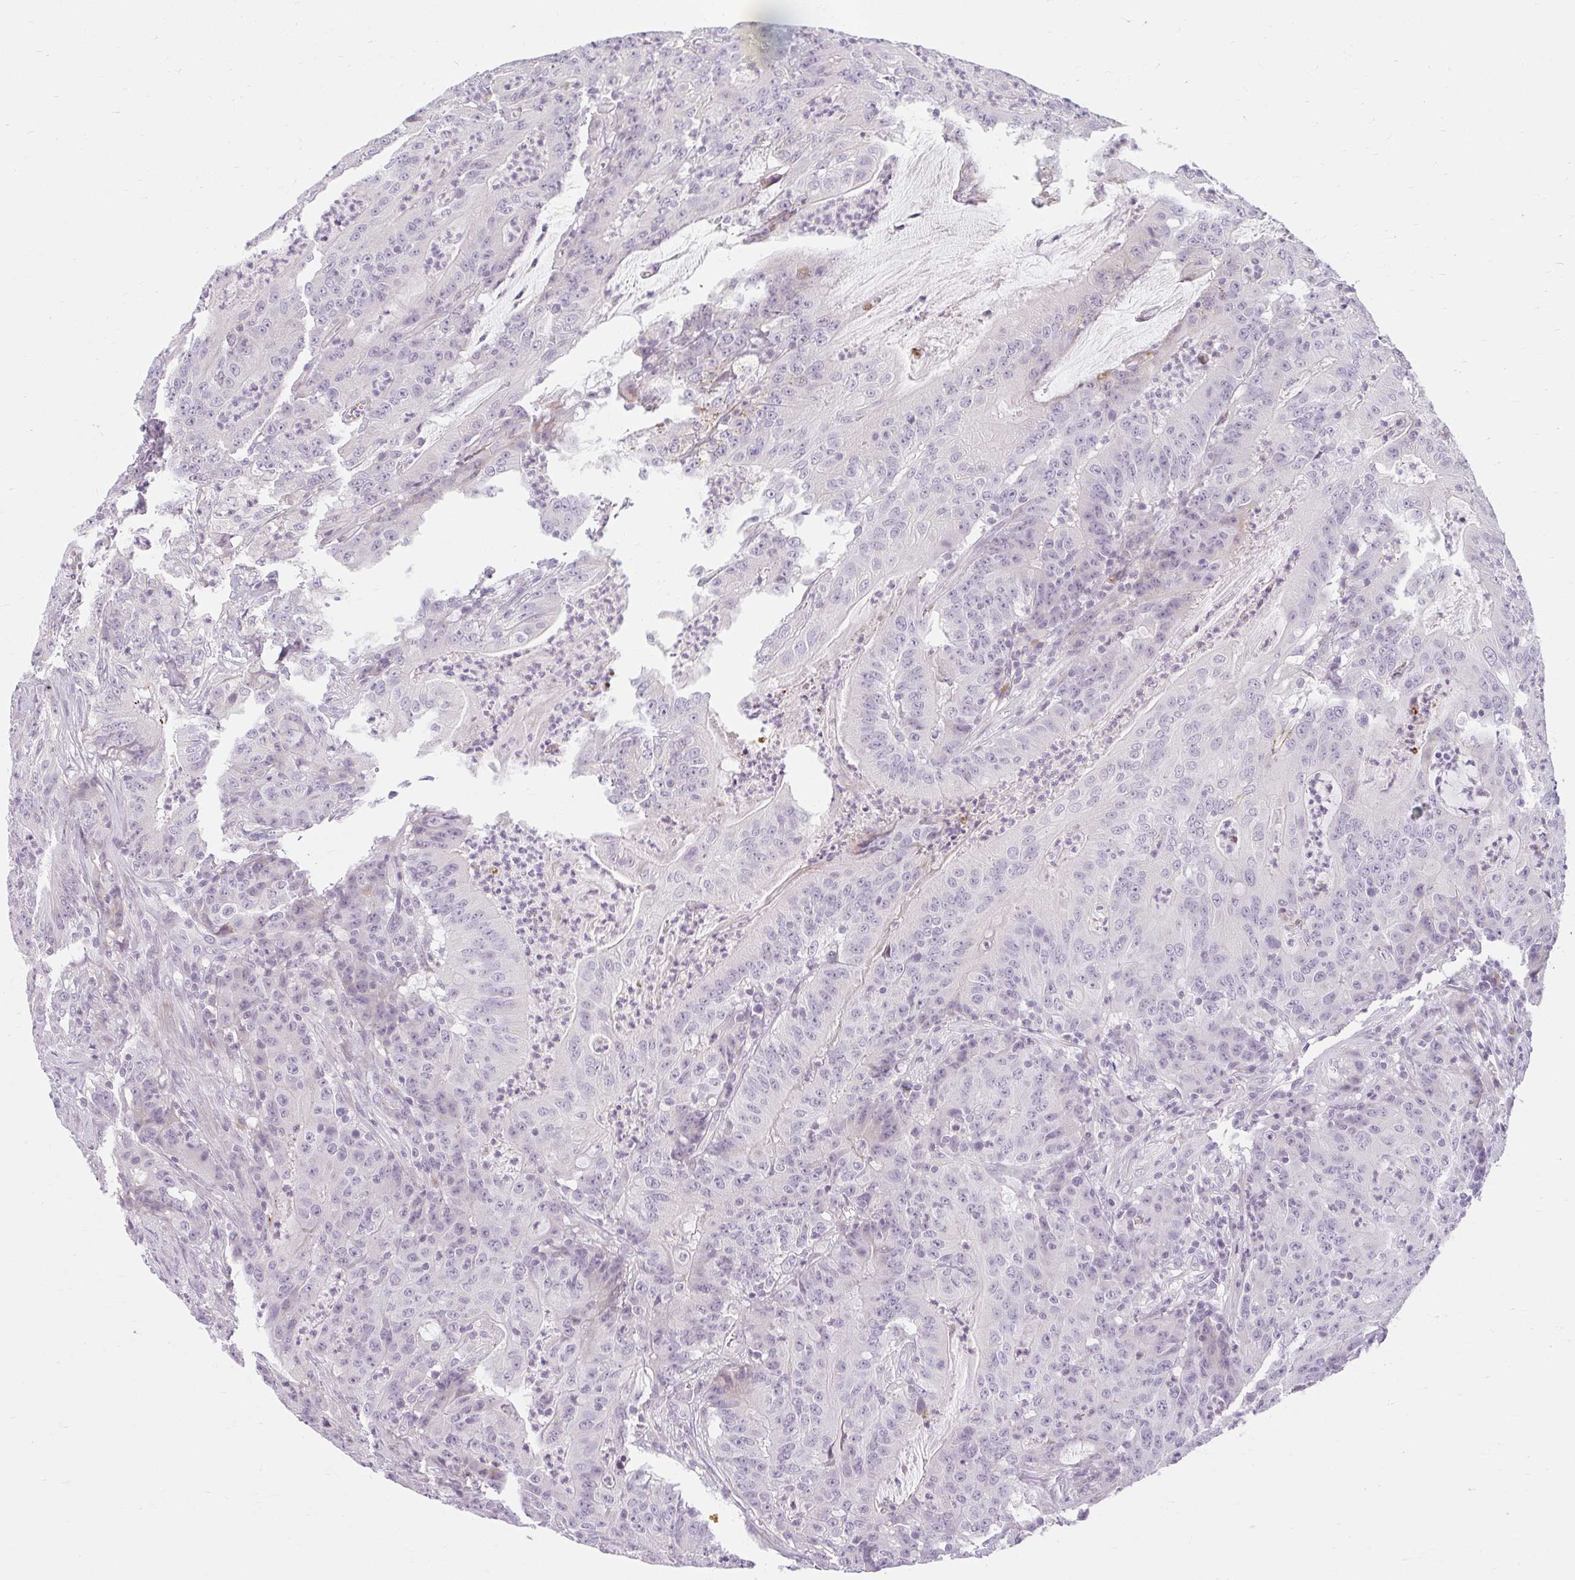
{"staining": {"intensity": "negative", "quantity": "none", "location": "none"}, "tissue": "colorectal cancer", "cell_type": "Tumor cells", "image_type": "cancer", "snomed": [{"axis": "morphology", "description": "Adenocarcinoma, NOS"}, {"axis": "topography", "description": "Colon"}], "caption": "The immunohistochemistry (IHC) histopathology image has no significant expression in tumor cells of adenocarcinoma (colorectal) tissue.", "gene": "ZFYVE26", "patient": {"sex": "male", "age": 83}}